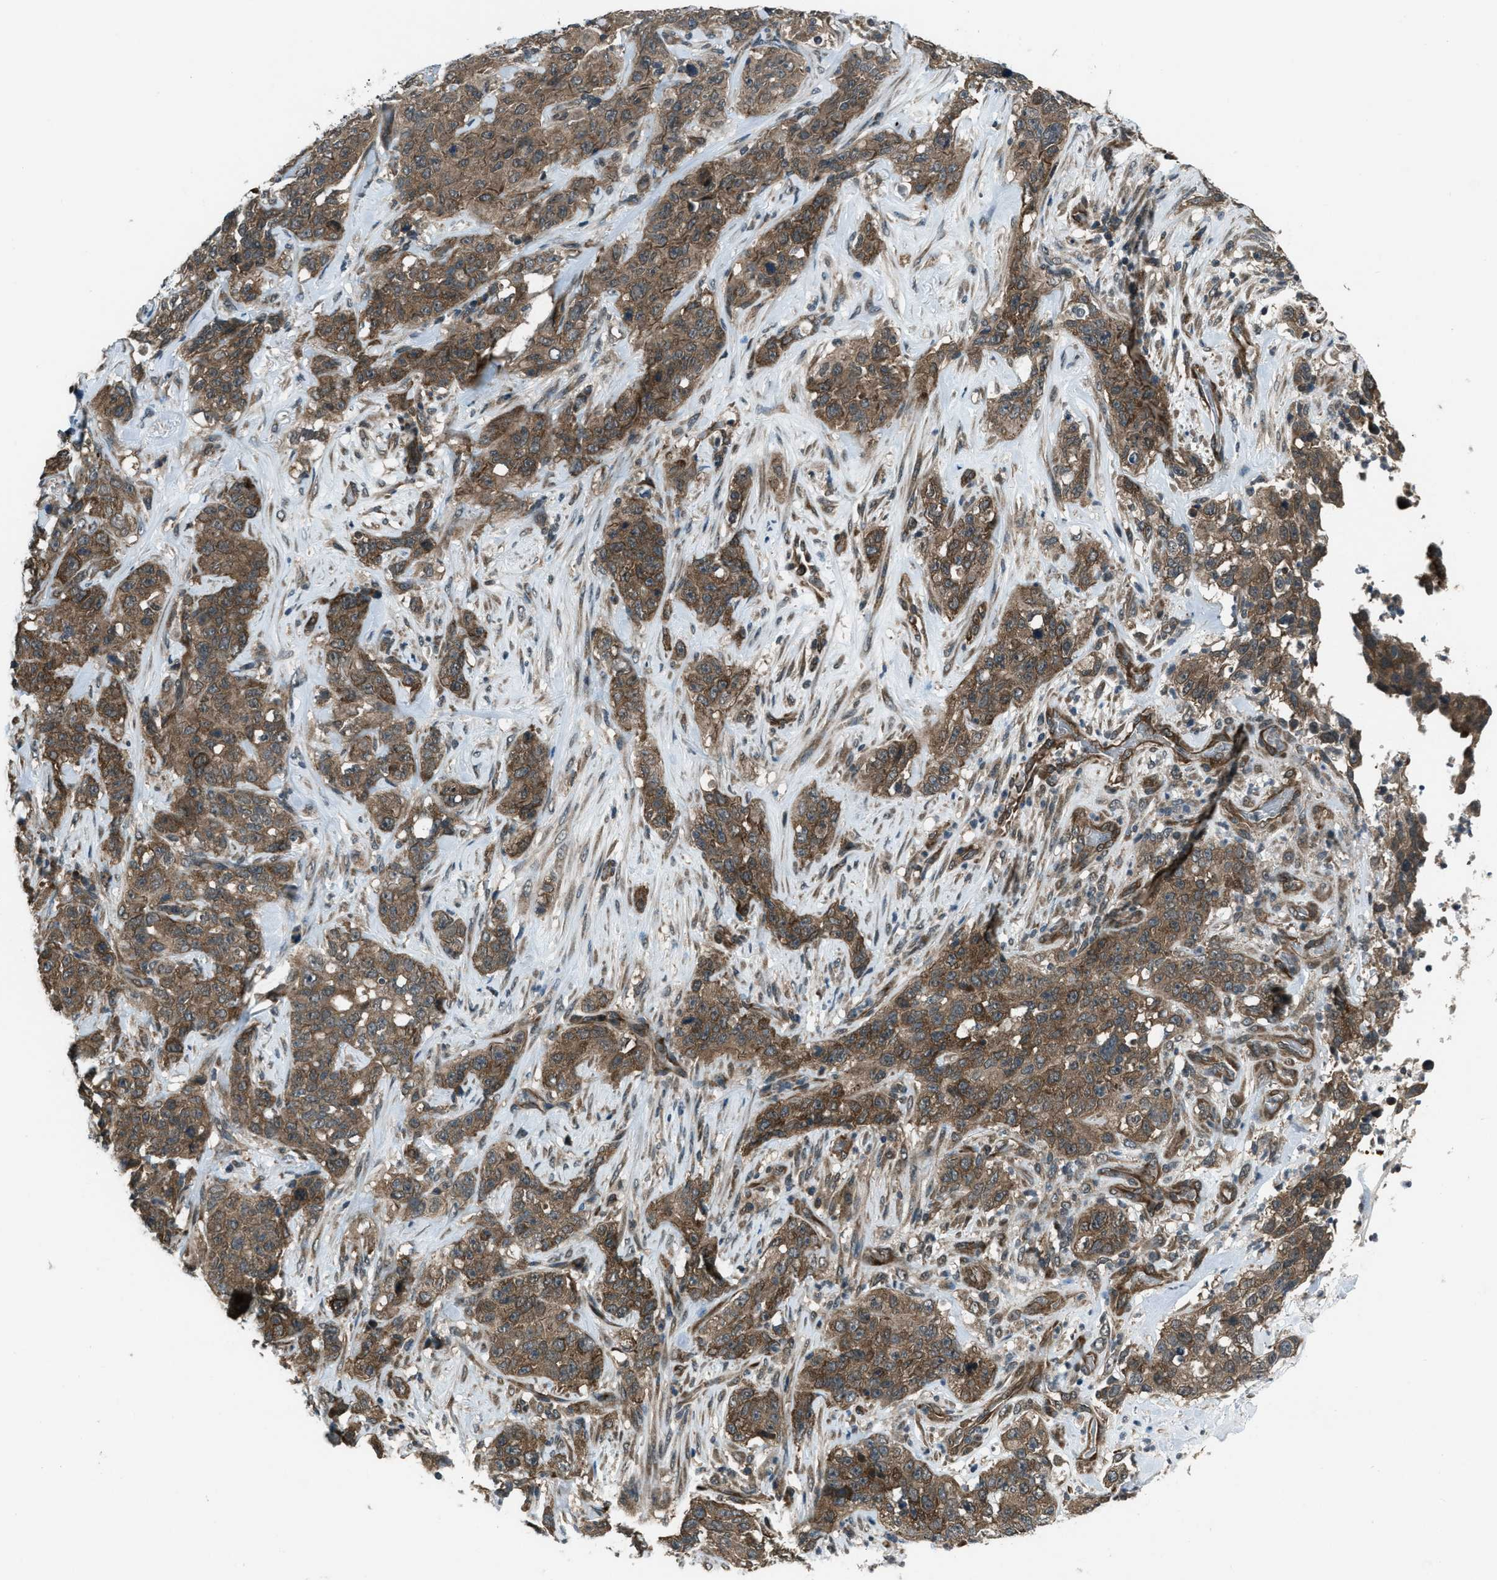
{"staining": {"intensity": "moderate", "quantity": ">75%", "location": "cytoplasmic/membranous"}, "tissue": "stomach cancer", "cell_type": "Tumor cells", "image_type": "cancer", "snomed": [{"axis": "morphology", "description": "Adenocarcinoma, NOS"}, {"axis": "topography", "description": "Stomach"}], "caption": "Tumor cells demonstrate moderate cytoplasmic/membranous expression in approximately >75% of cells in stomach cancer.", "gene": "ASAP2", "patient": {"sex": "male", "age": 48}}